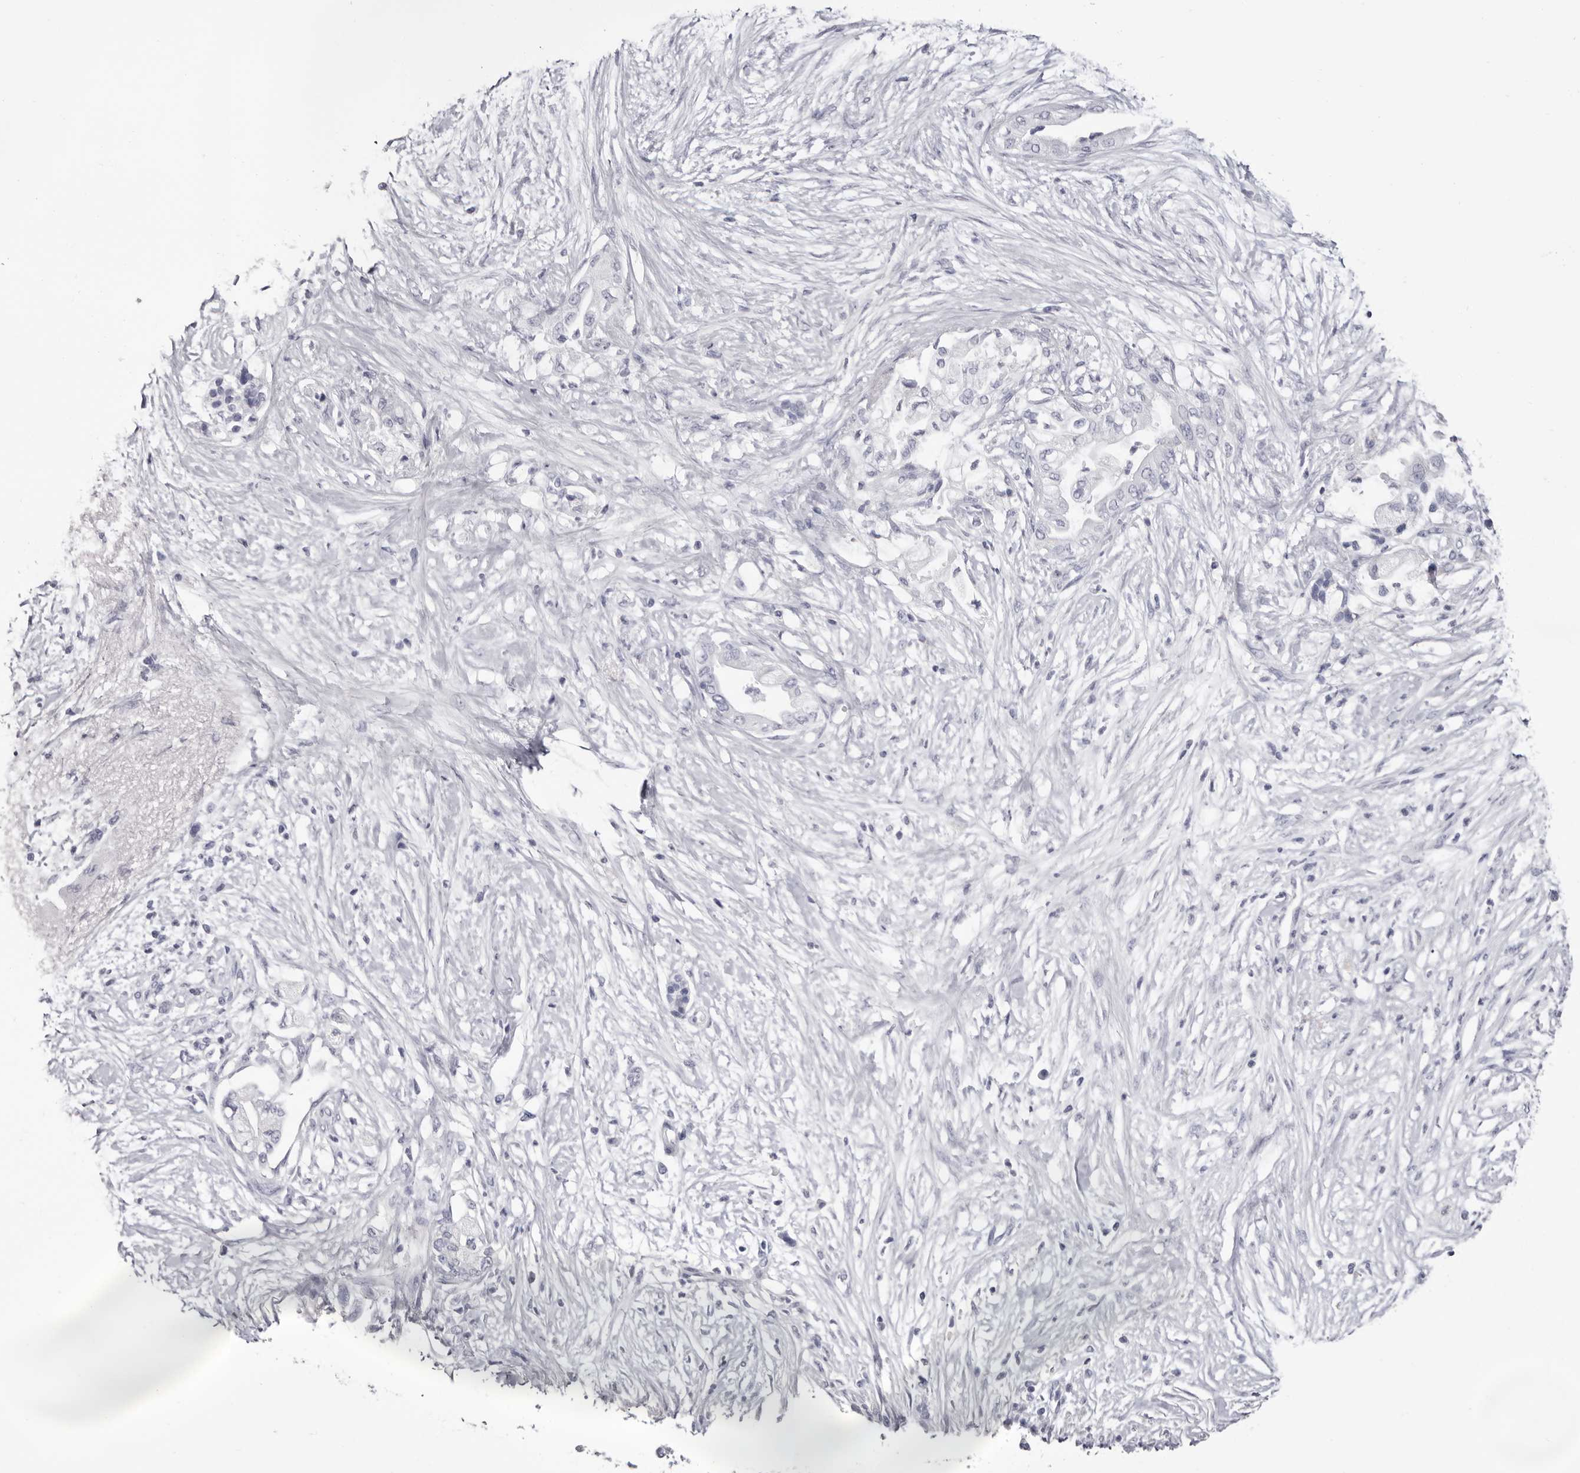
{"staining": {"intensity": "negative", "quantity": "none", "location": "none"}, "tissue": "pancreatic cancer", "cell_type": "Tumor cells", "image_type": "cancer", "snomed": [{"axis": "morphology", "description": "Normal tissue, NOS"}, {"axis": "morphology", "description": "Adenocarcinoma, NOS"}, {"axis": "topography", "description": "Pancreas"}, {"axis": "topography", "description": "Duodenum"}], "caption": "Immunohistochemistry (IHC) micrograph of human pancreatic cancer (adenocarcinoma) stained for a protein (brown), which shows no staining in tumor cells.", "gene": "LPO", "patient": {"sex": "female", "age": 60}}